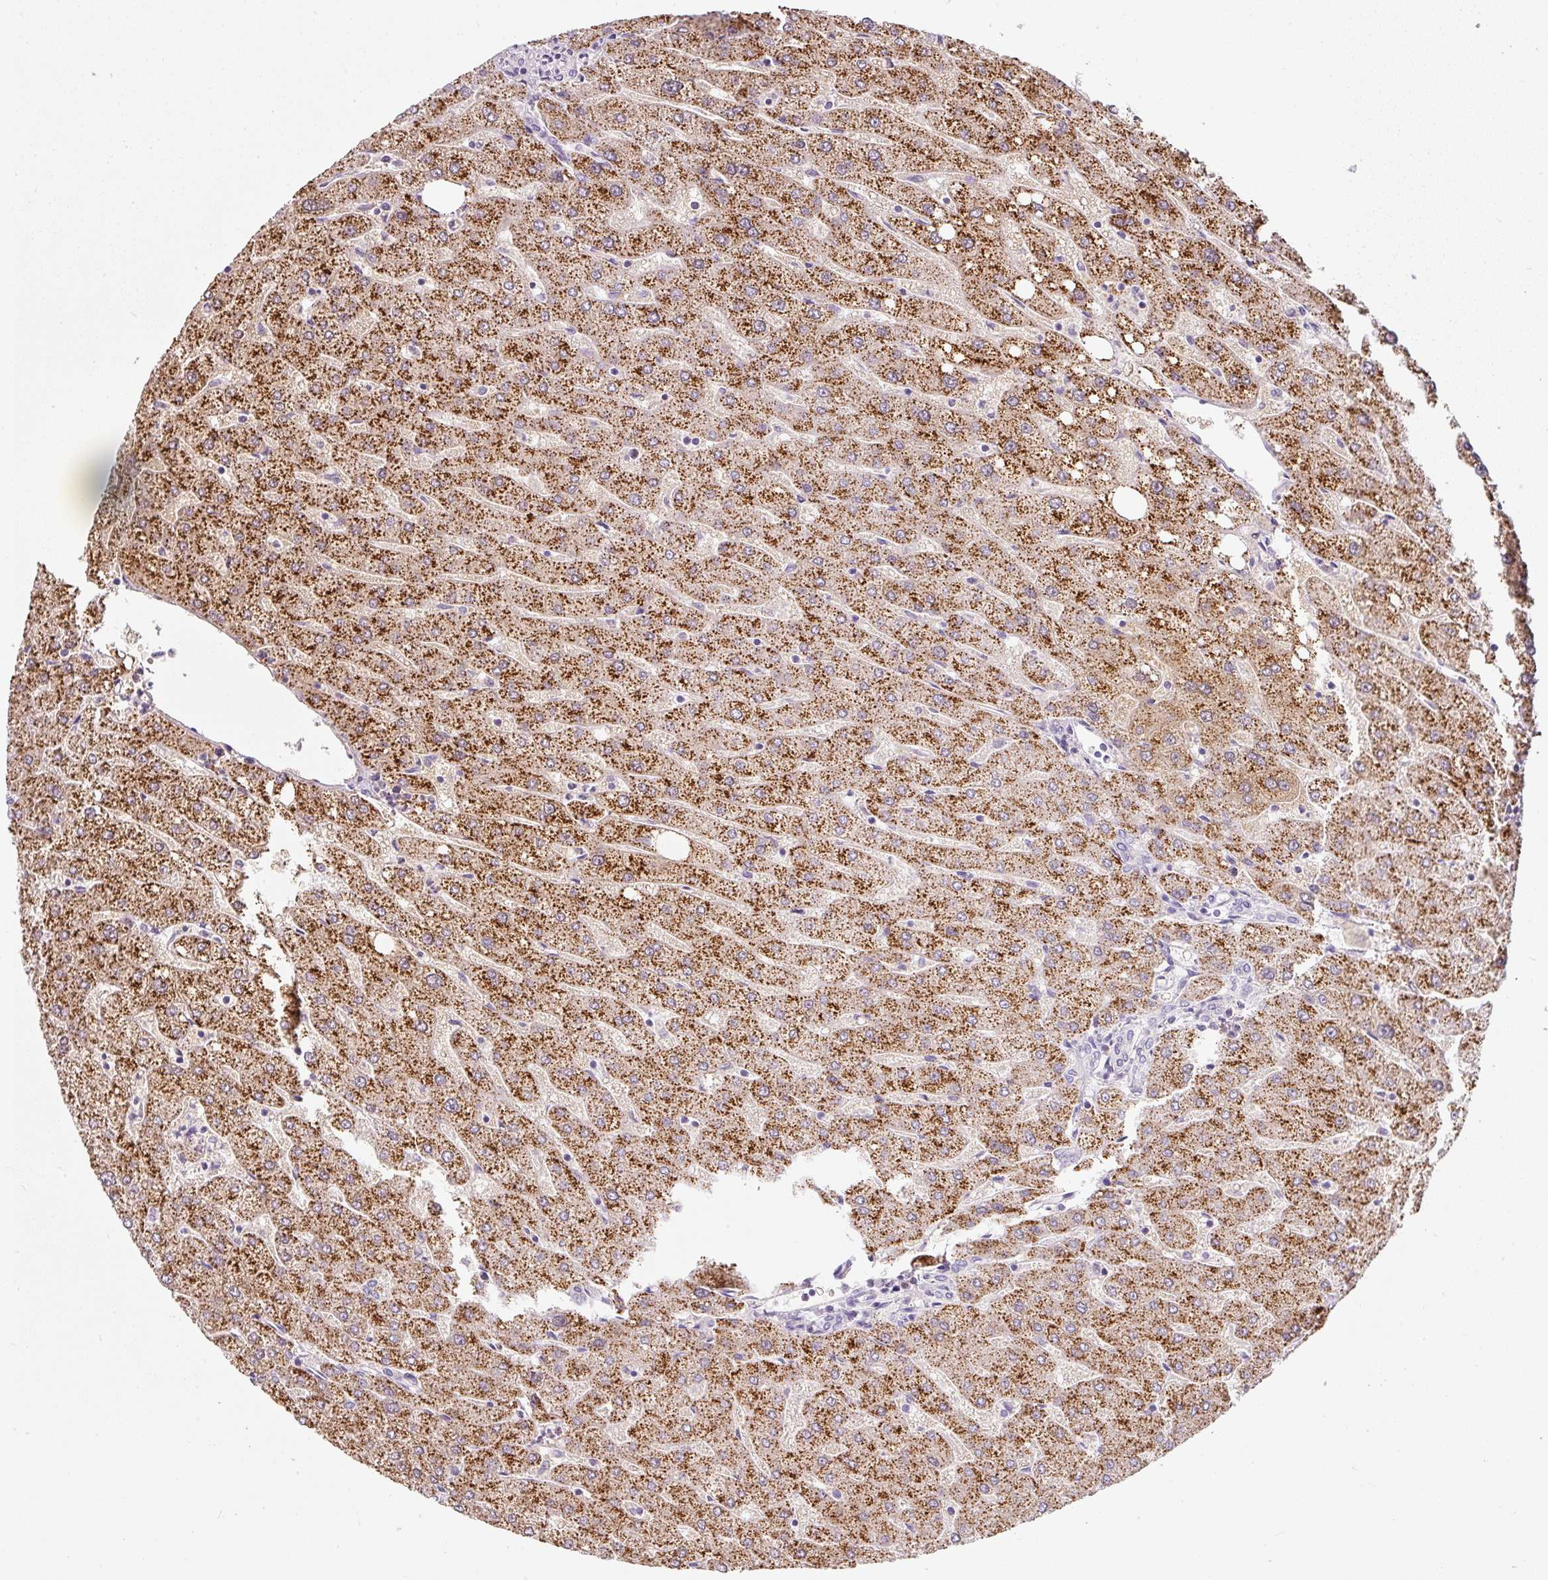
{"staining": {"intensity": "negative", "quantity": "none", "location": "none"}, "tissue": "liver", "cell_type": "Cholangiocytes", "image_type": "normal", "snomed": [{"axis": "morphology", "description": "Normal tissue, NOS"}, {"axis": "topography", "description": "Liver"}], "caption": "An image of liver stained for a protein displays no brown staining in cholangiocytes.", "gene": "DNM1", "patient": {"sex": "male", "age": 67}}